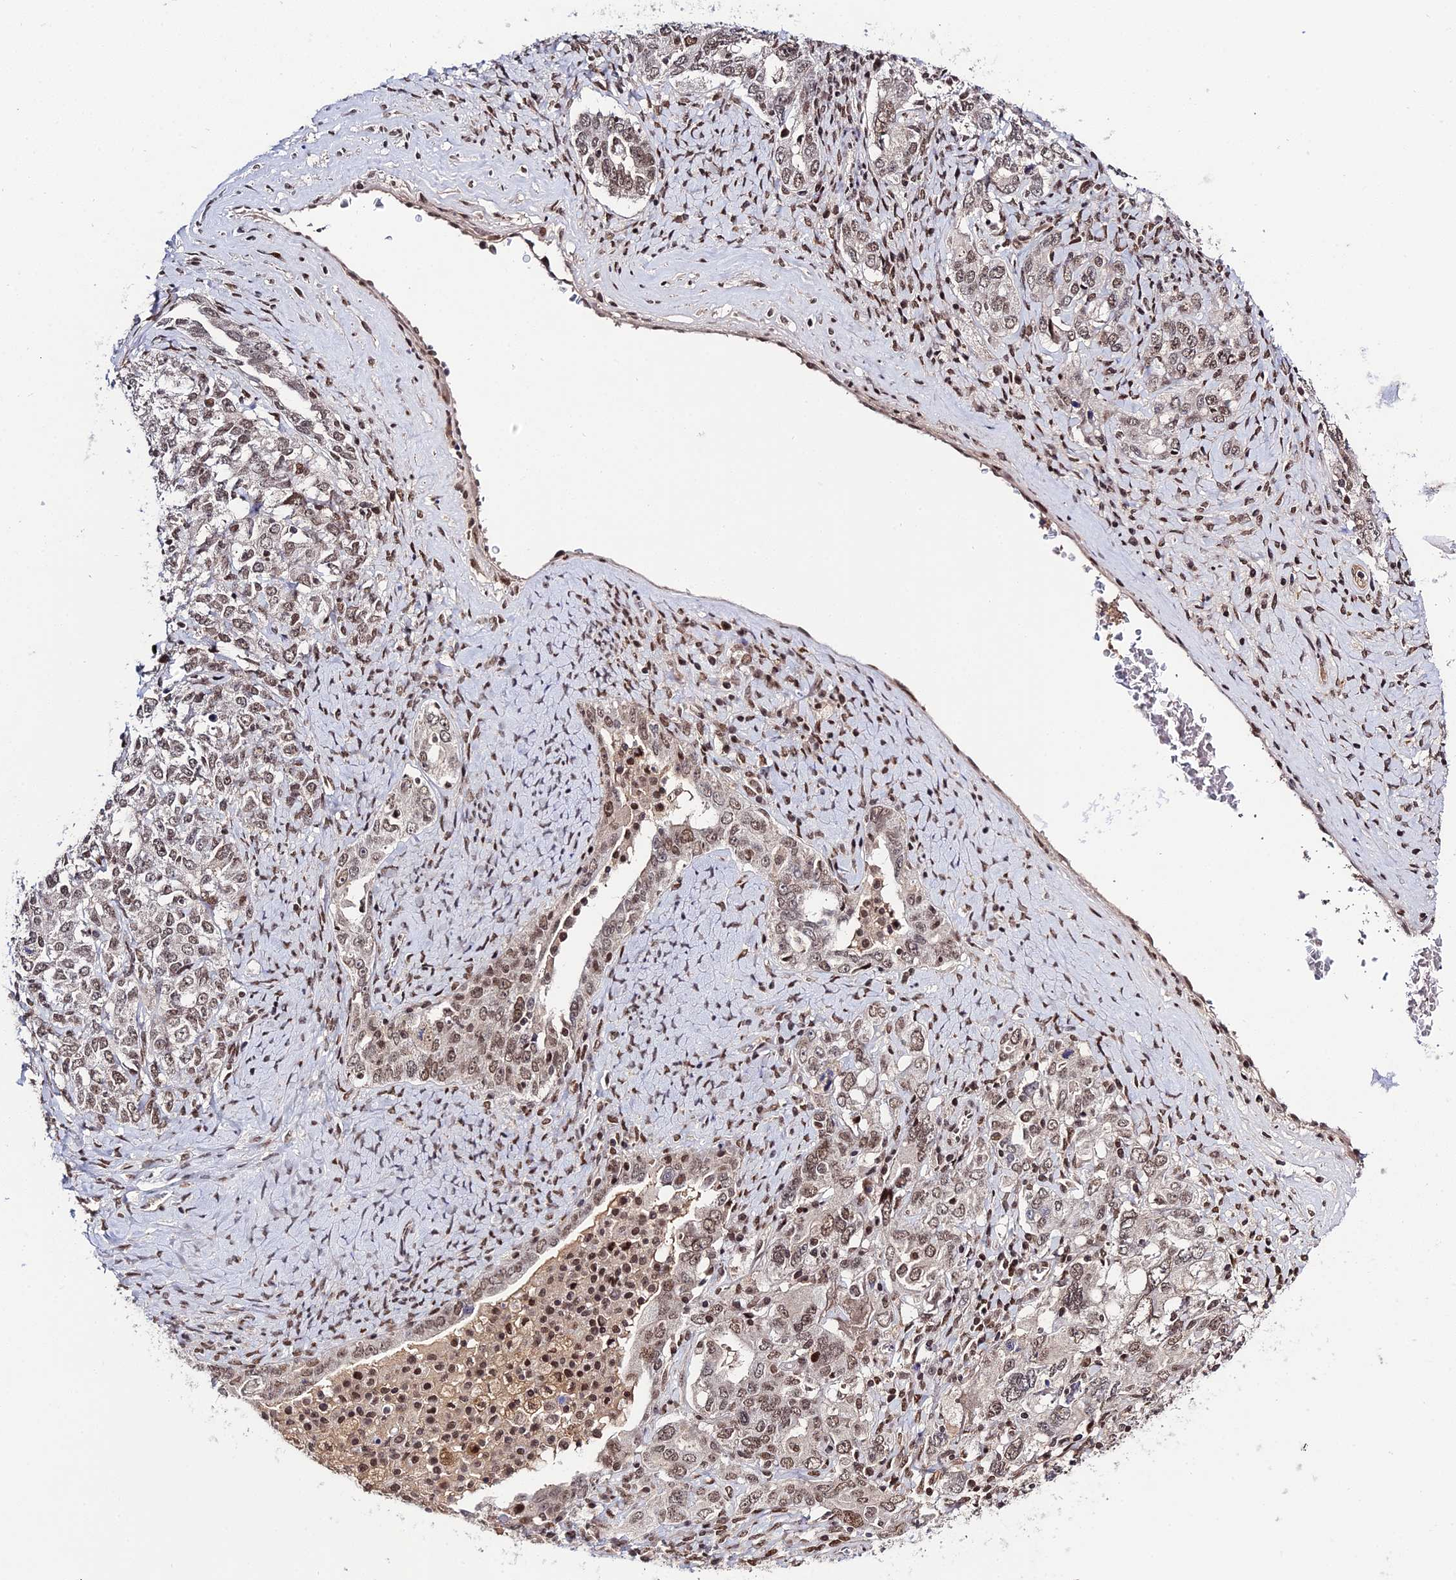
{"staining": {"intensity": "moderate", "quantity": ">75%", "location": "nuclear"}, "tissue": "ovarian cancer", "cell_type": "Tumor cells", "image_type": "cancer", "snomed": [{"axis": "morphology", "description": "Carcinoma, endometroid"}, {"axis": "topography", "description": "Ovary"}], "caption": "Immunohistochemical staining of endometroid carcinoma (ovarian) exhibits moderate nuclear protein expression in about >75% of tumor cells. The protein is stained brown, and the nuclei are stained in blue (DAB IHC with brightfield microscopy, high magnification).", "gene": "SYT15", "patient": {"sex": "female", "age": 62}}